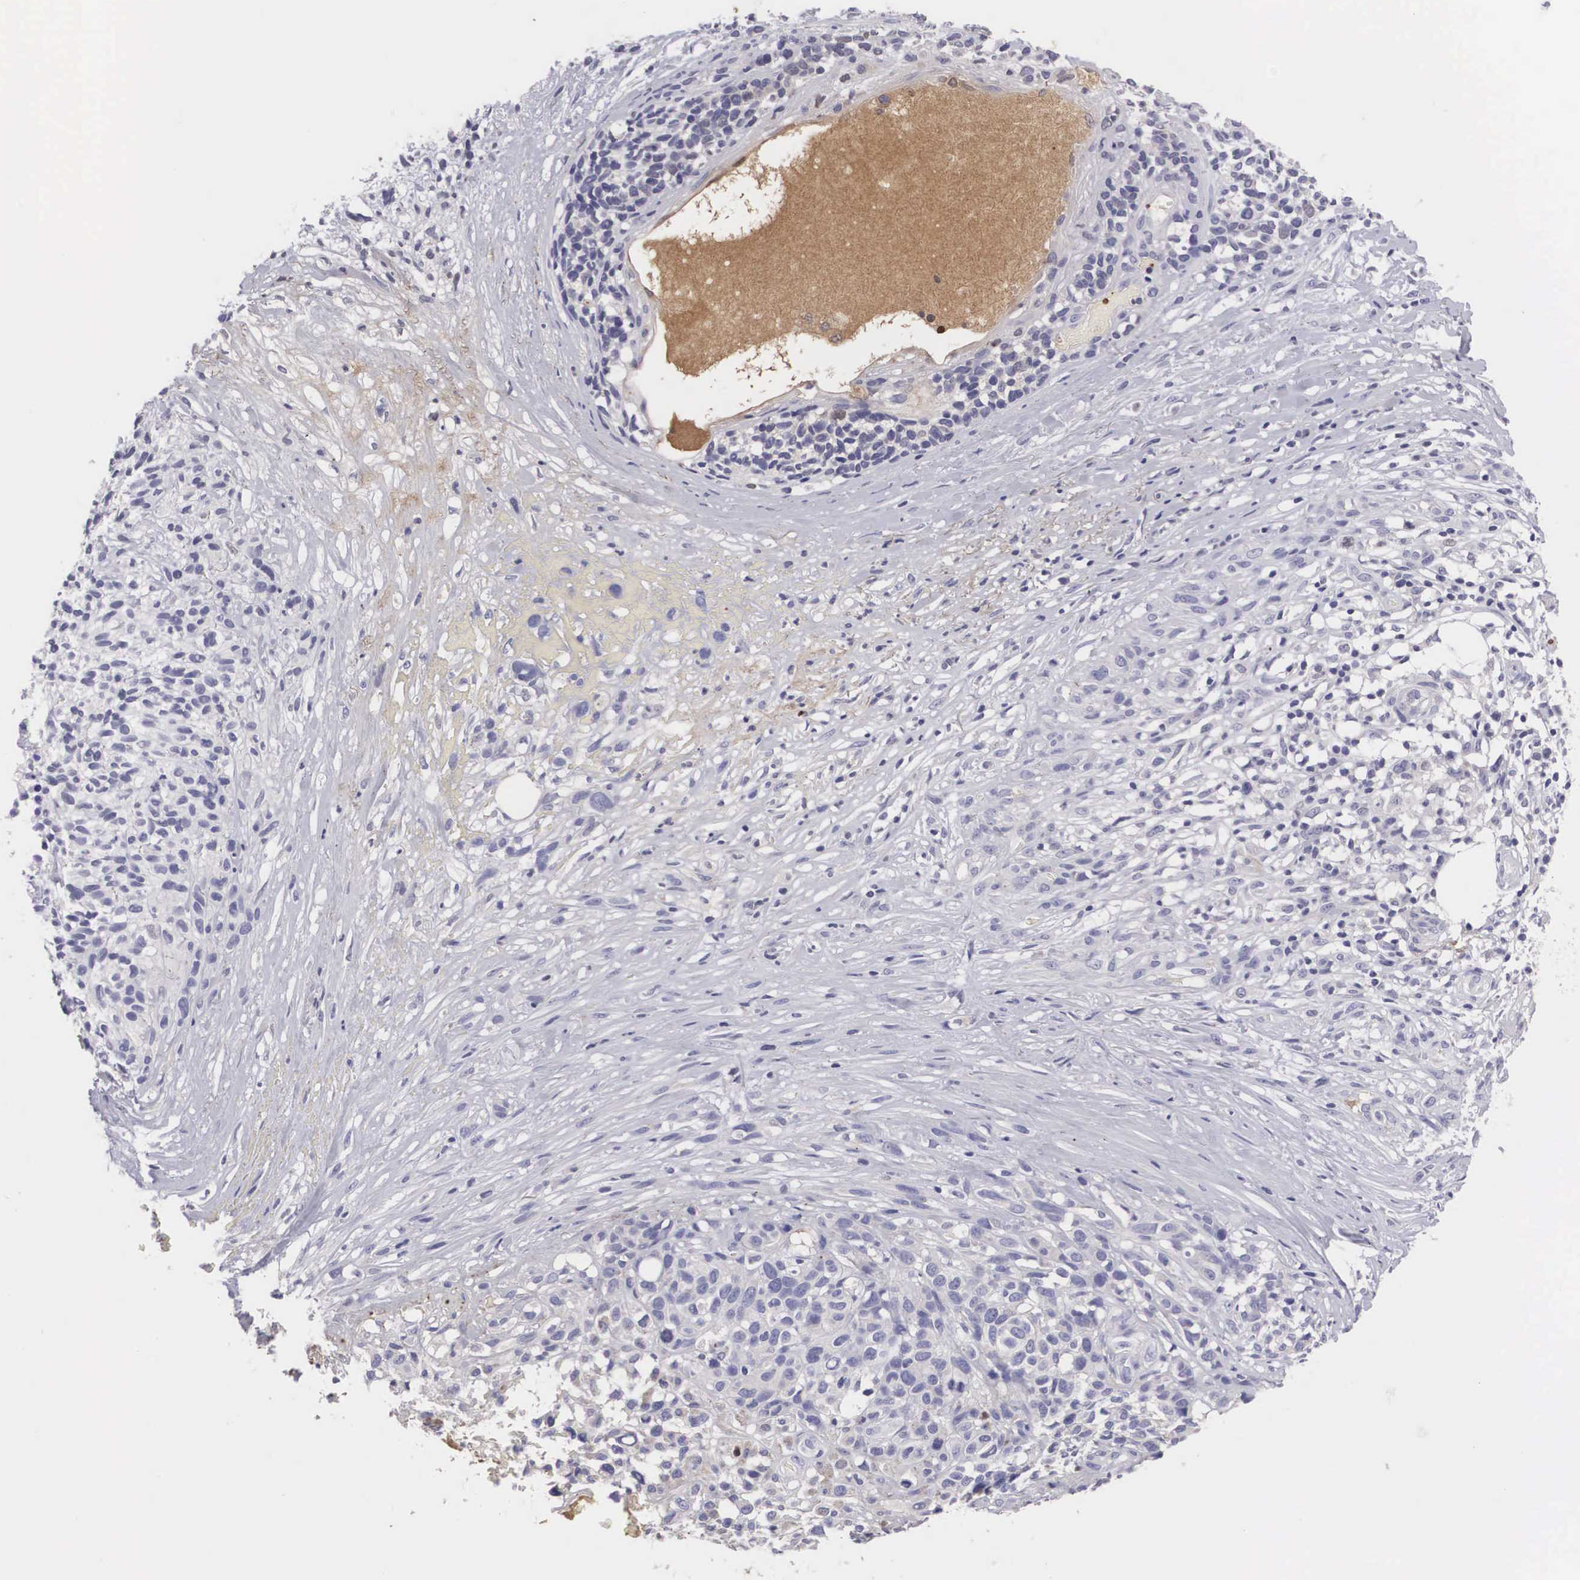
{"staining": {"intensity": "negative", "quantity": "none", "location": "none"}, "tissue": "melanoma", "cell_type": "Tumor cells", "image_type": "cancer", "snomed": [{"axis": "morphology", "description": "Malignant melanoma, NOS"}, {"axis": "topography", "description": "Skin"}], "caption": "High power microscopy image of an immunohistochemistry (IHC) image of malignant melanoma, revealing no significant expression in tumor cells.", "gene": "CLU", "patient": {"sex": "female", "age": 85}}